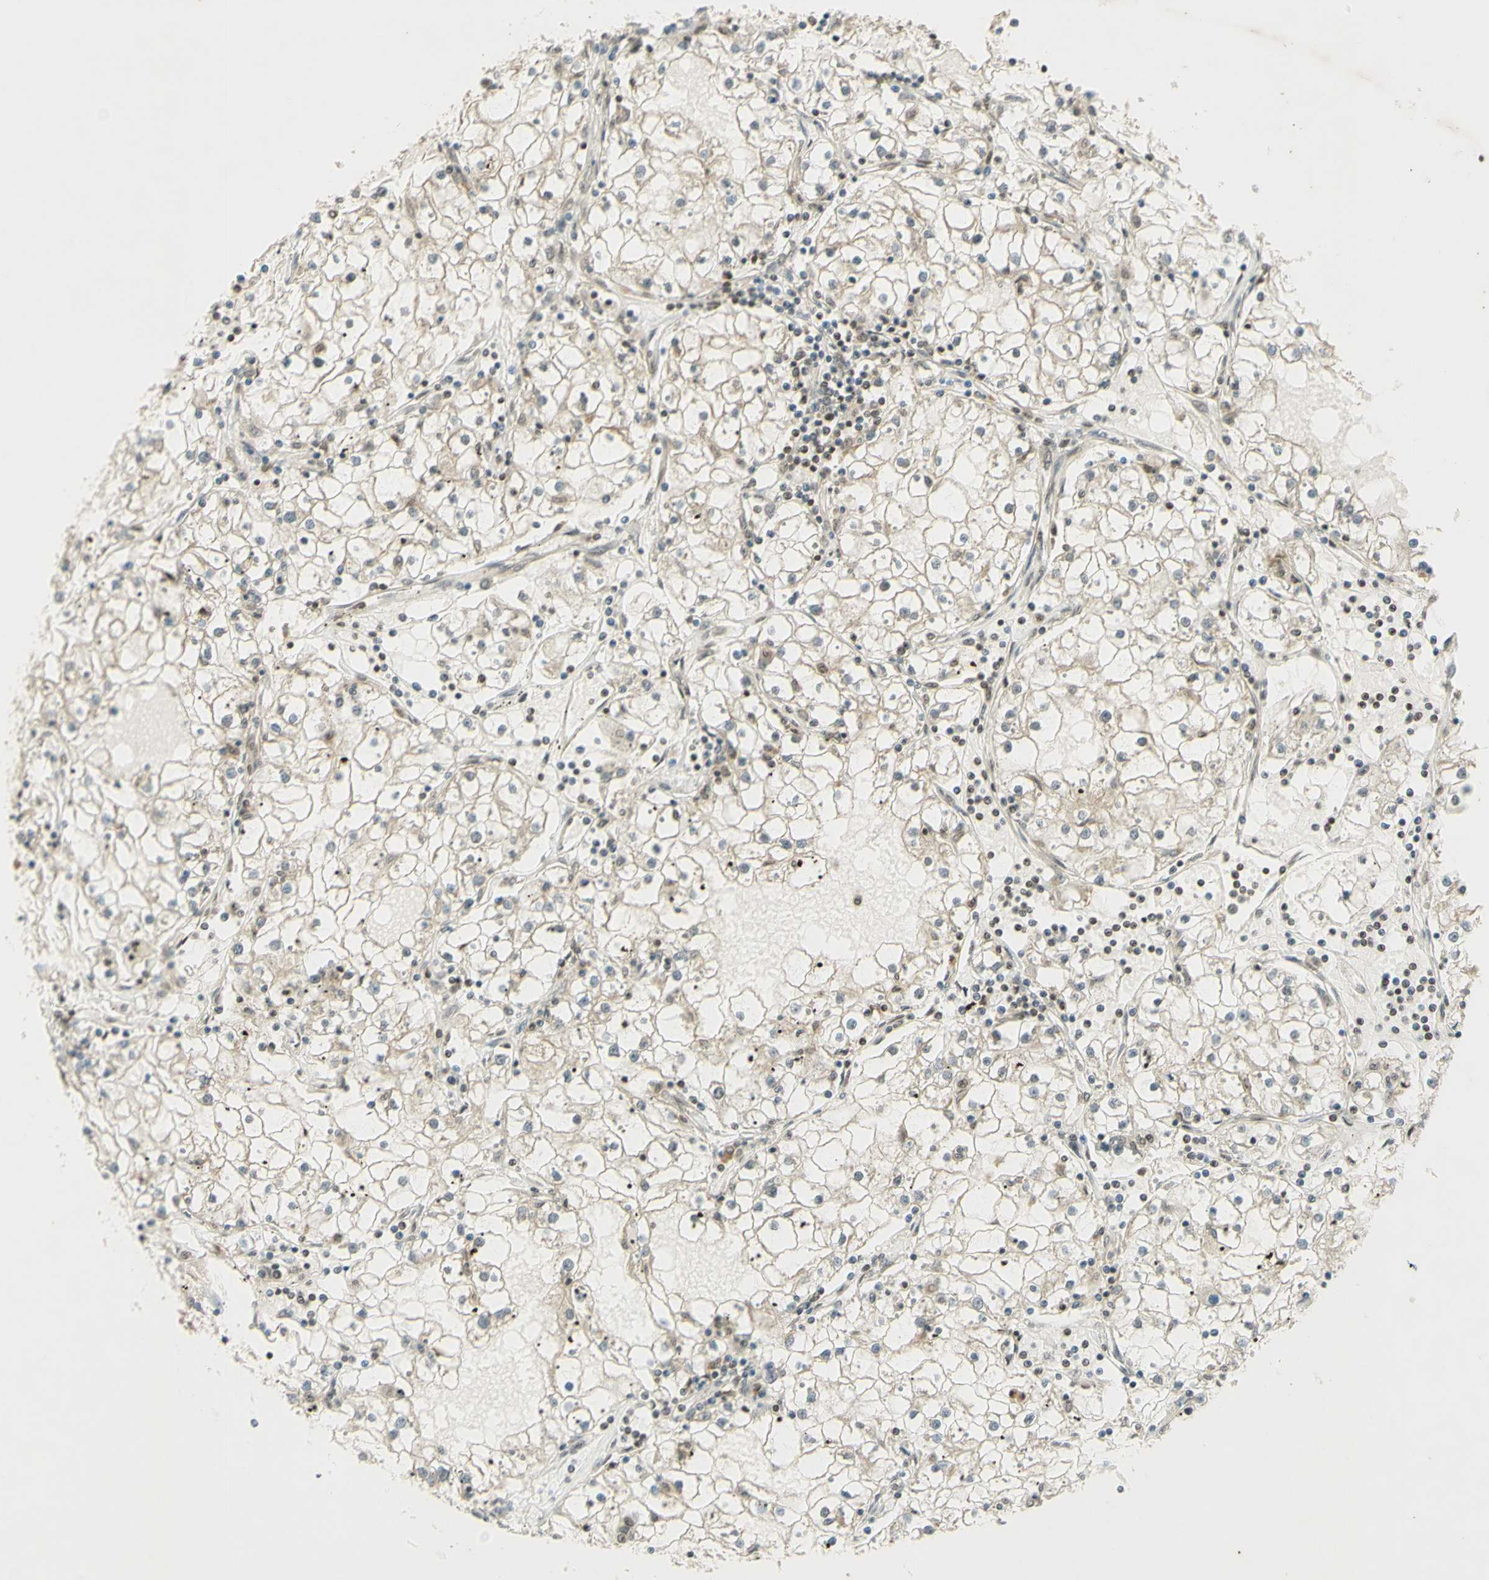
{"staining": {"intensity": "negative", "quantity": "none", "location": "none"}, "tissue": "renal cancer", "cell_type": "Tumor cells", "image_type": "cancer", "snomed": [{"axis": "morphology", "description": "Adenocarcinoma, NOS"}, {"axis": "topography", "description": "Kidney"}], "caption": "Immunohistochemistry (IHC) photomicrograph of human renal cancer (adenocarcinoma) stained for a protein (brown), which exhibits no positivity in tumor cells.", "gene": "SMARCB1", "patient": {"sex": "male", "age": 56}}